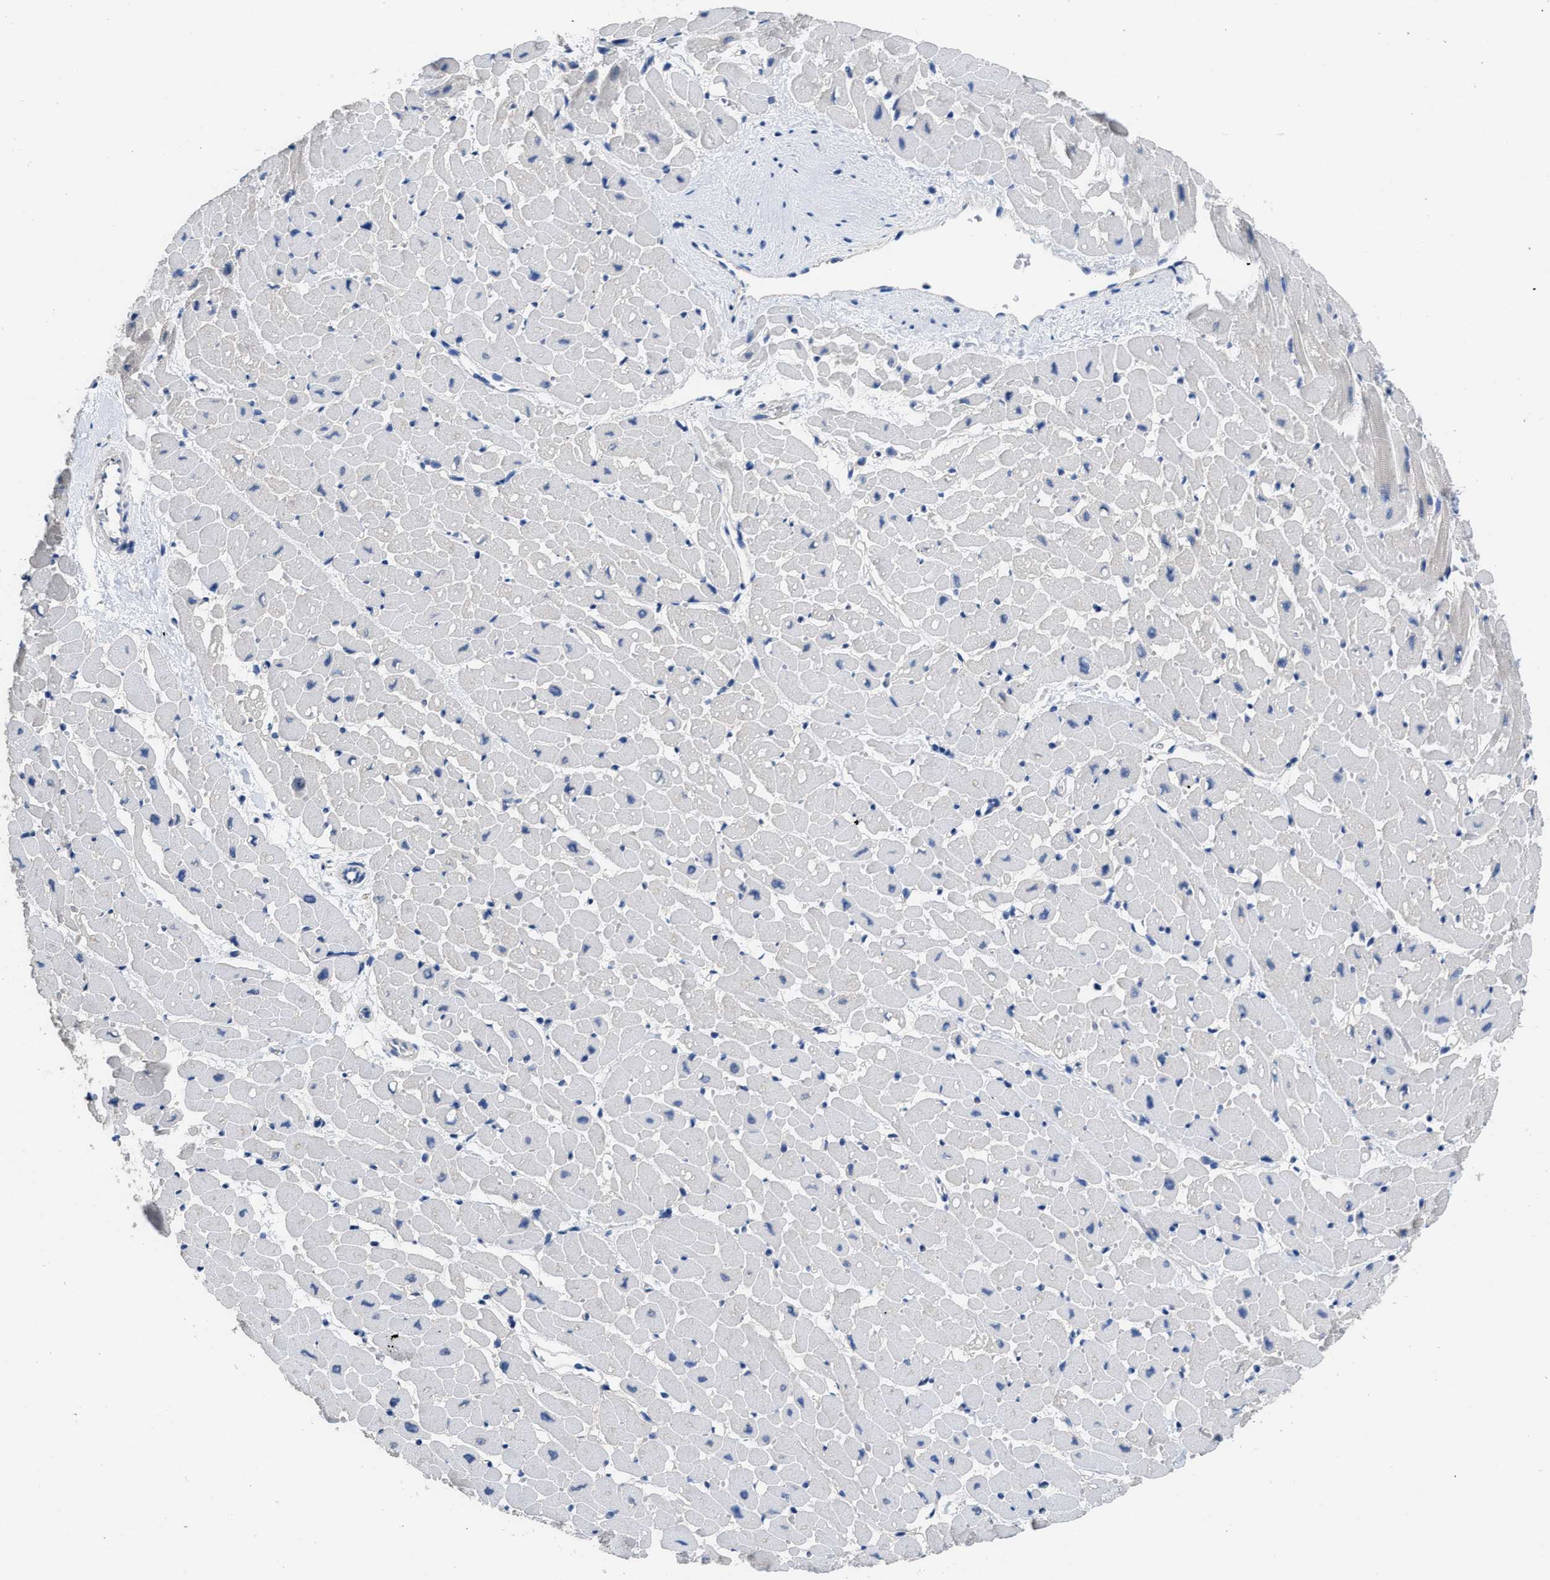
{"staining": {"intensity": "negative", "quantity": "none", "location": "none"}, "tissue": "heart muscle", "cell_type": "Cardiomyocytes", "image_type": "normal", "snomed": [{"axis": "morphology", "description": "Normal tissue, NOS"}, {"axis": "topography", "description": "Heart"}], "caption": "IHC photomicrograph of unremarkable human heart muscle stained for a protein (brown), which demonstrates no expression in cardiomyocytes. (Immunohistochemistry (ihc), brightfield microscopy, high magnification).", "gene": "CA9", "patient": {"sex": "male", "age": 45}}